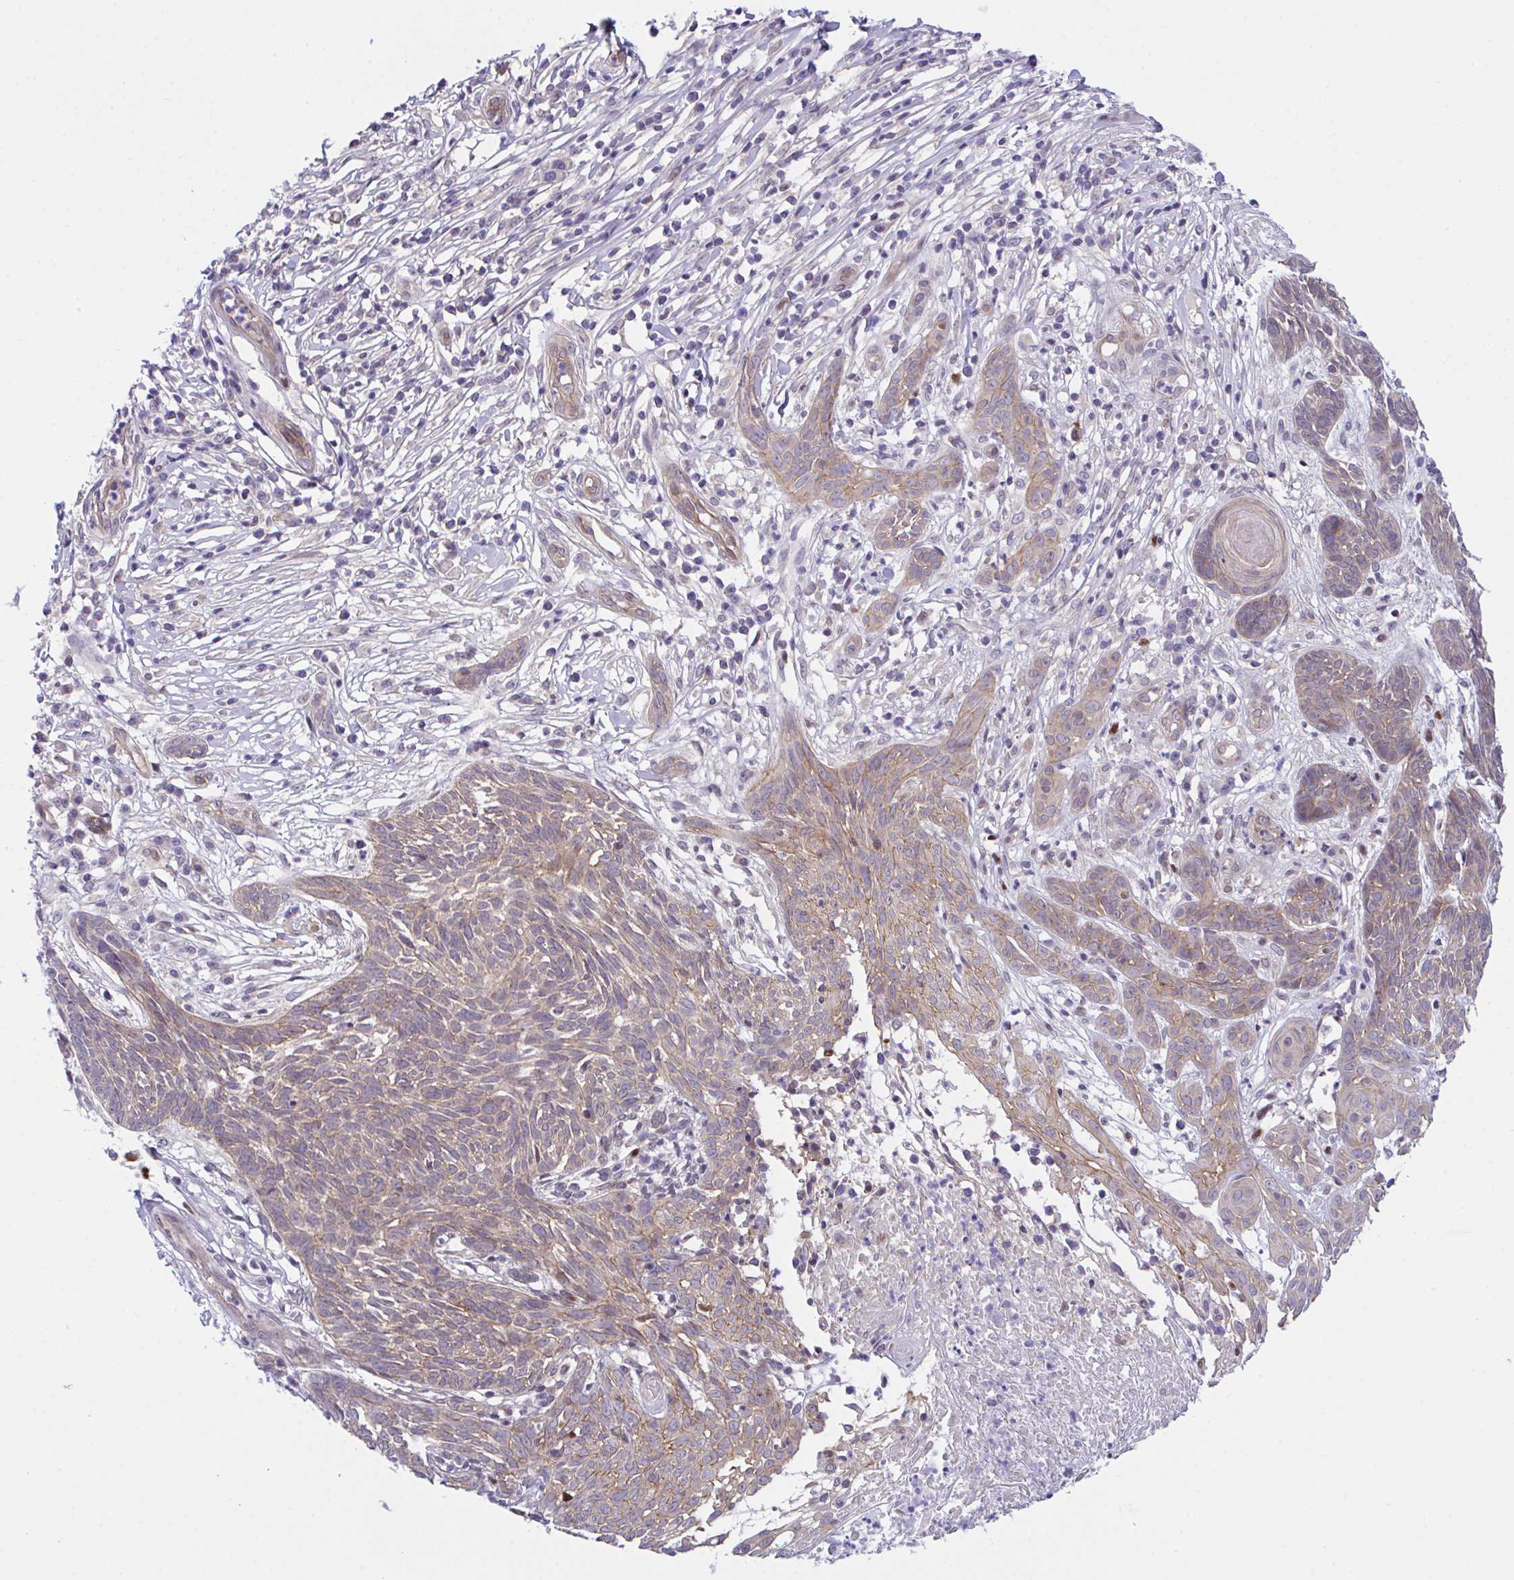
{"staining": {"intensity": "weak", "quantity": "<25%", "location": "cytoplasmic/membranous"}, "tissue": "skin cancer", "cell_type": "Tumor cells", "image_type": "cancer", "snomed": [{"axis": "morphology", "description": "Basal cell carcinoma"}, {"axis": "topography", "description": "Skin"}, {"axis": "topography", "description": "Skin, foot"}], "caption": "This is an IHC photomicrograph of skin cancer. There is no positivity in tumor cells.", "gene": "ZBED3", "patient": {"sex": "female", "age": 86}}